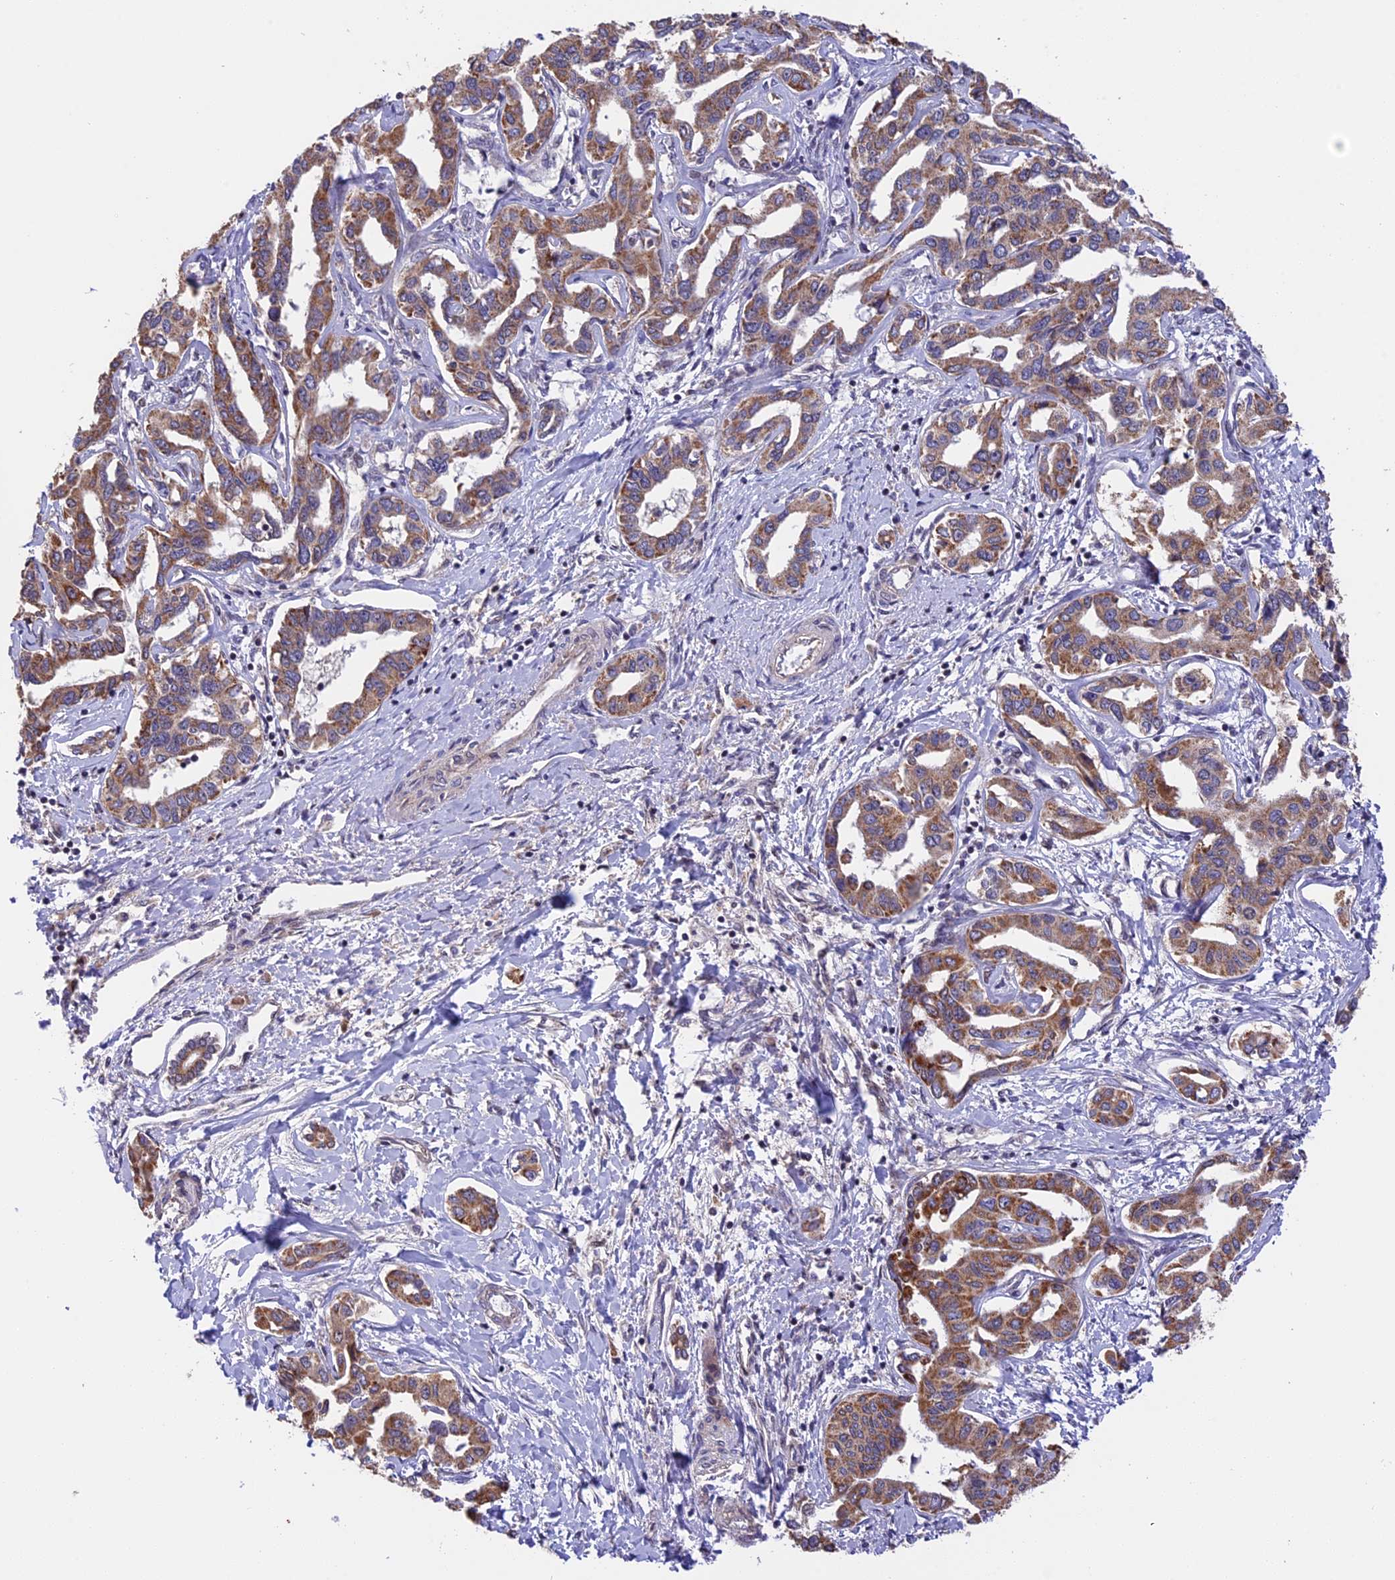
{"staining": {"intensity": "moderate", "quantity": ">75%", "location": "cytoplasmic/membranous"}, "tissue": "liver cancer", "cell_type": "Tumor cells", "image_type": "cancer", "snomed": [{"axis": "morphology", "description": "Cholangiocarcinoma"}, {"axis": "topography", "description": "Liver"}], "caption": "Brown immunohistochemical staining in liver cancer (cholangiocarcinoma) exhibits moderate cytoplasmic/membranous positivity in approximately >75% of tumor cells.", "gene": "RERGL", "patient": {"sex": "male", "age": 59}}